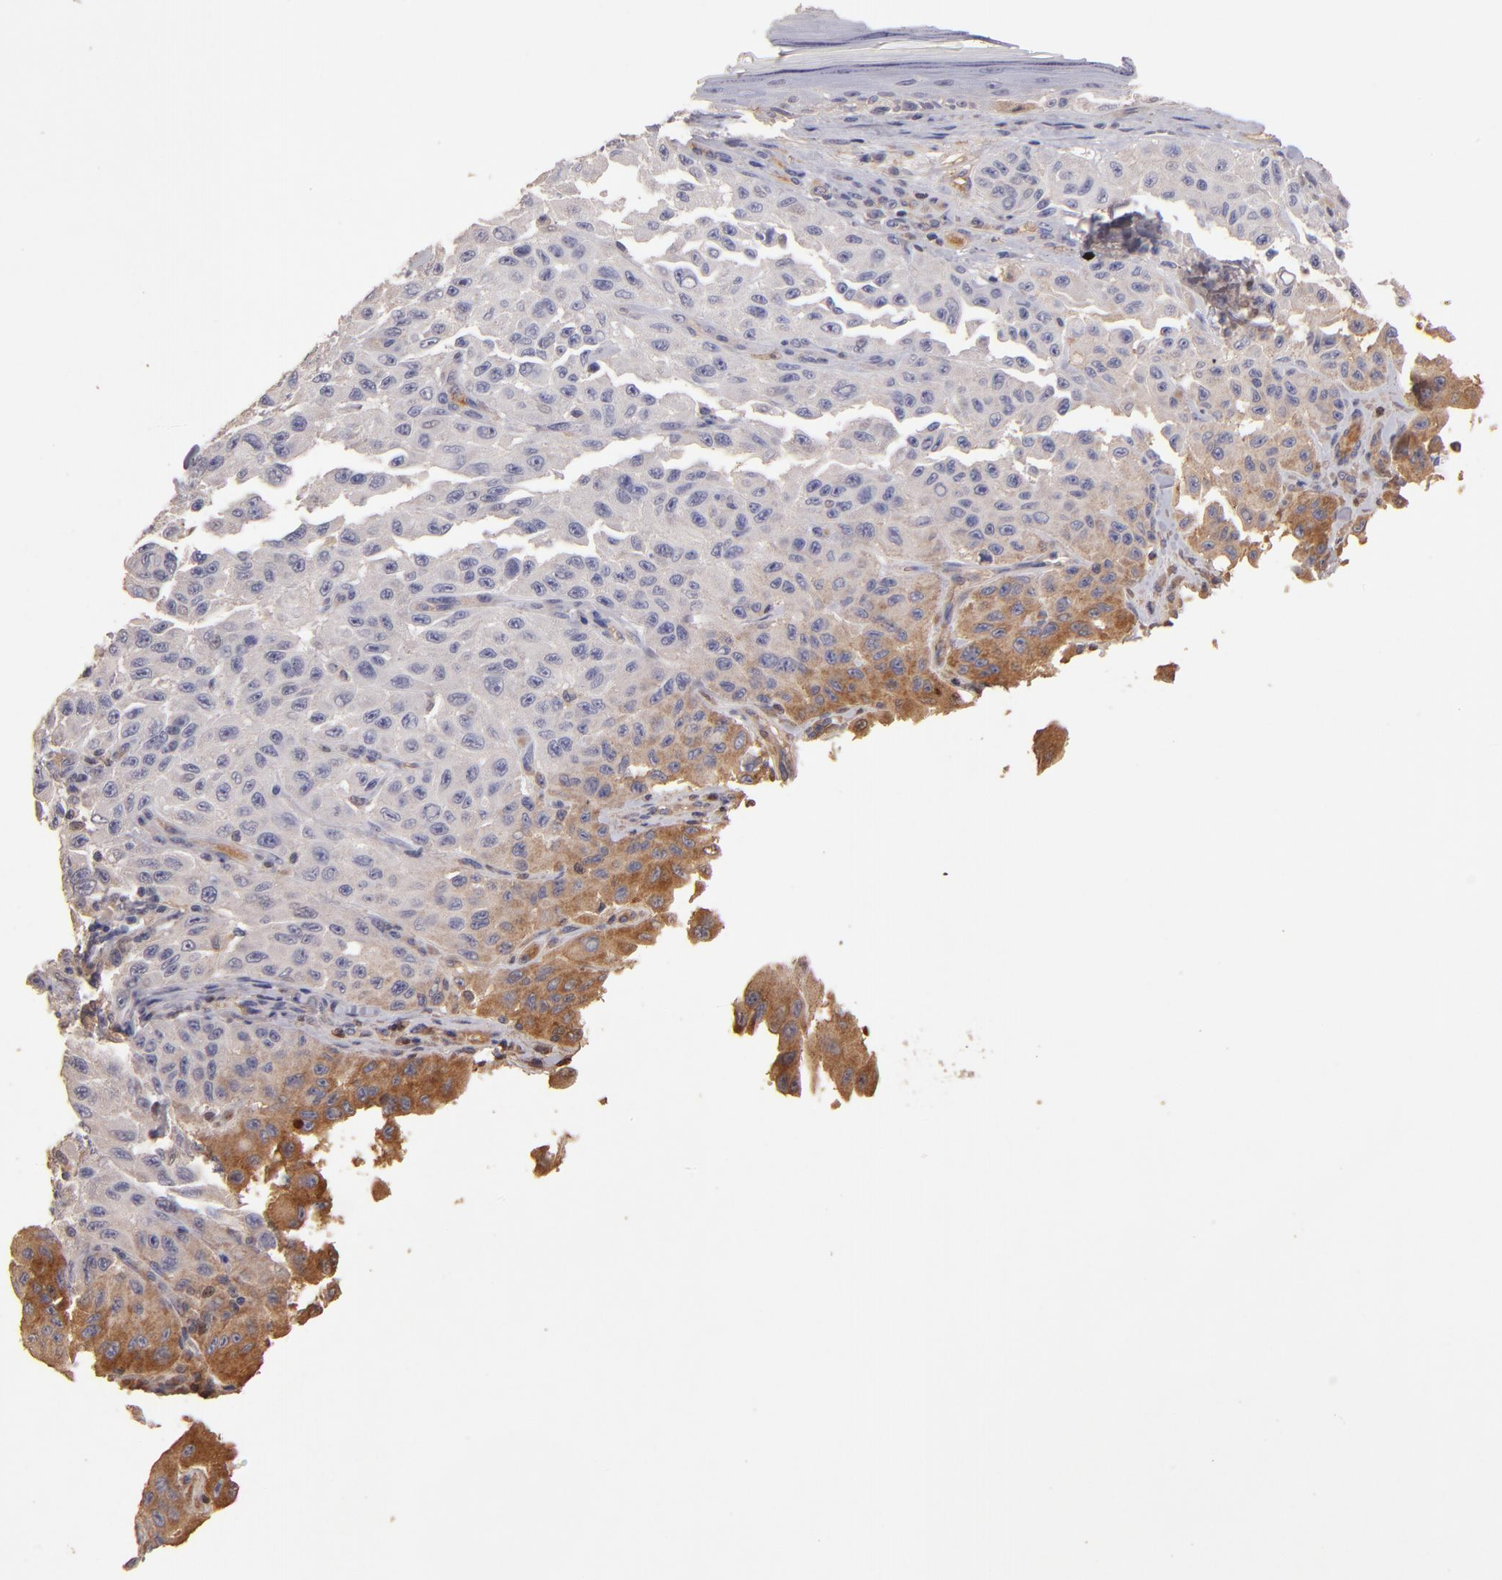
{"staining": {"intensity": "negative", "quantity": "none", "location": "none"}, "tissue": "melanoma", "cell_type": "Tumor cells", "image_type": "cancer", "snomed": [{"axis": "morphology", "description": "Malignant melanoma, NOS"}, {"axis": "topography", "description": "Skin"}], "caption": "IHC image of neoplastic tissue: melanoma stained with DAB (3,3'-diaminobenzidine) demonstrates no significant protein expression in tumor cells.", "gene": "SERPINC1", "patient": {"sex": "male", "age": 30}}